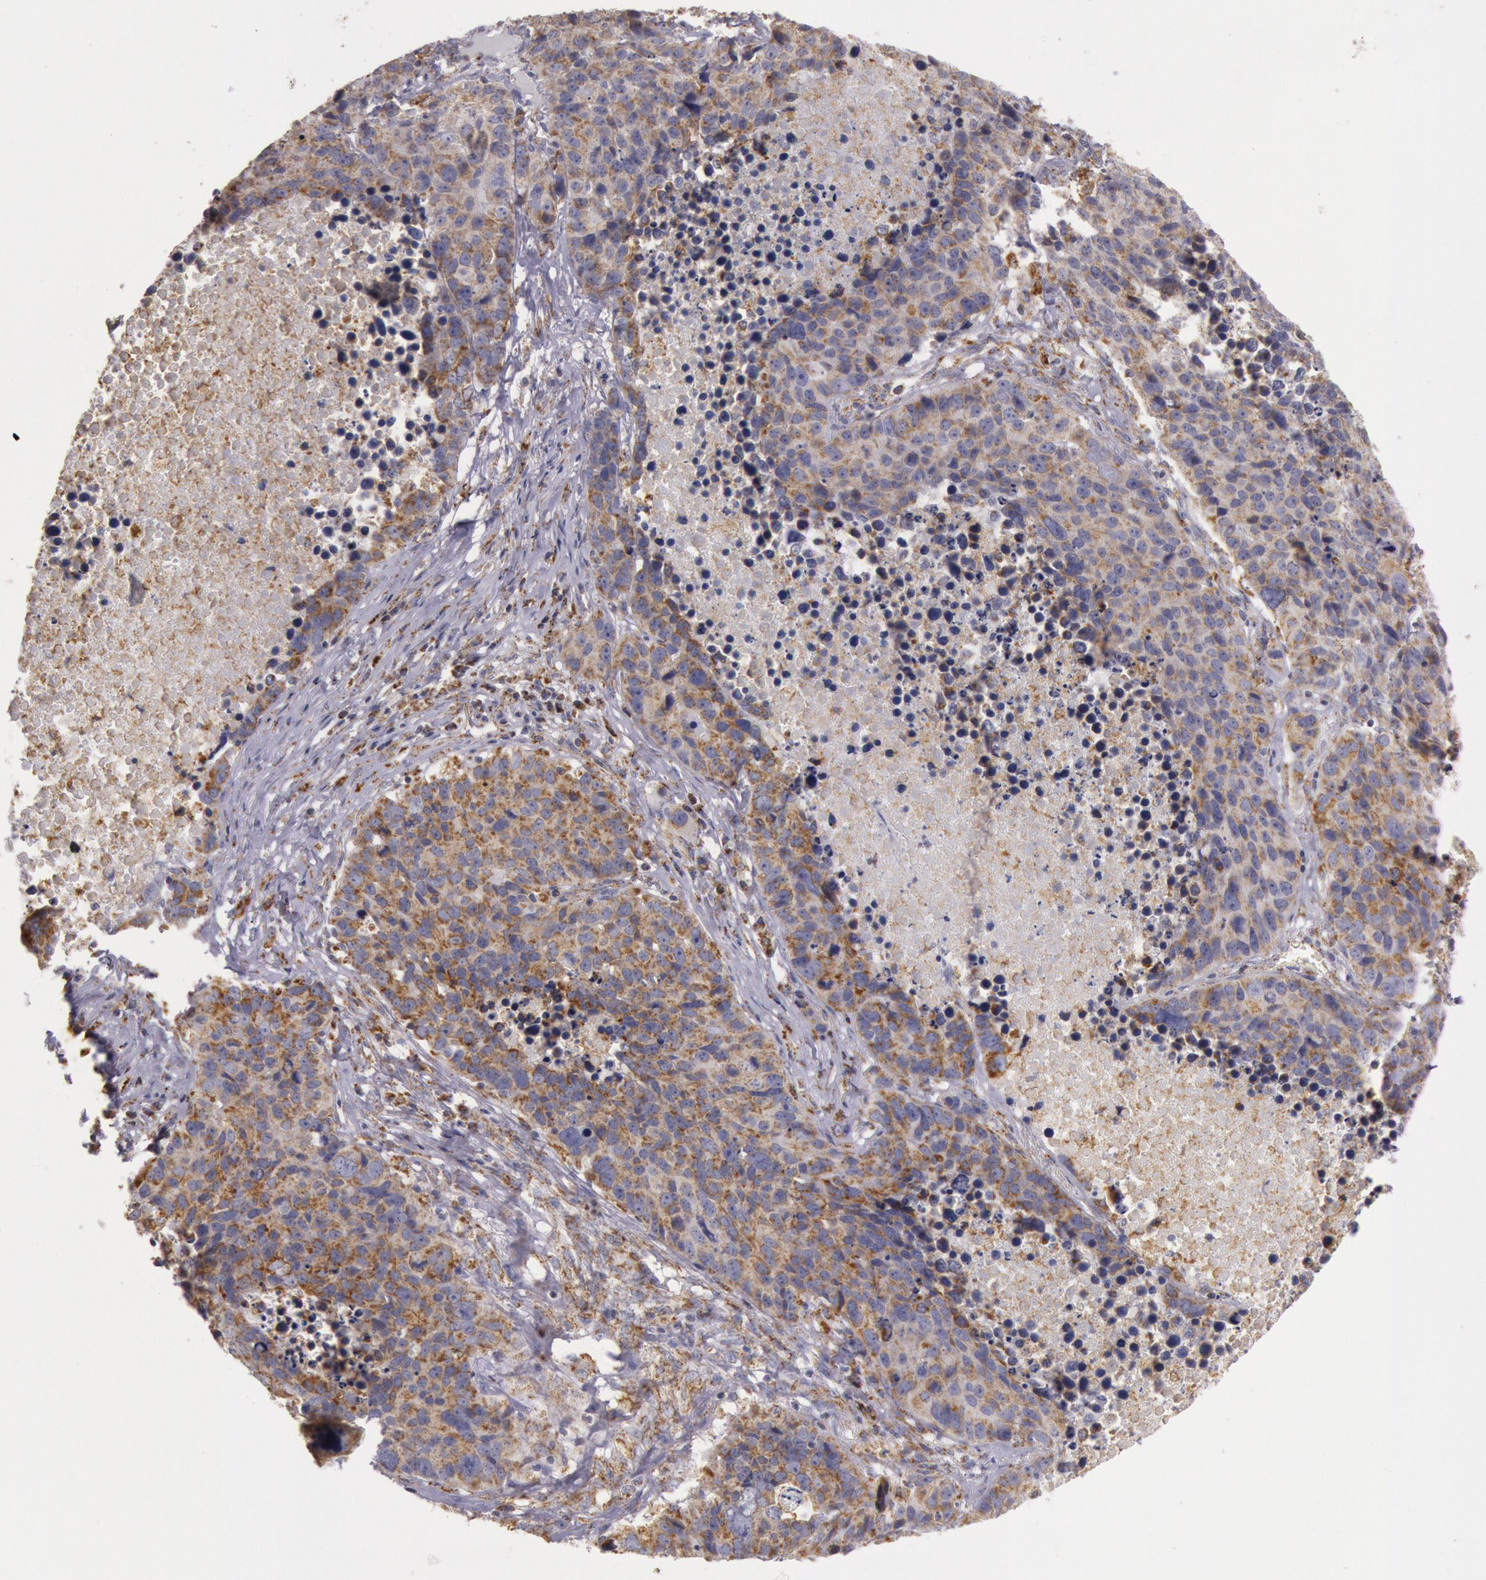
{"staining": {"intensity": "weak", "quantity": "25%-75%", "location": "cytoplasmic/membranous"}, "tissue": "lung cancer", "cell_type": "Tumor cells", "image_type": "cancer", "snomed": [{"axis": "morphology", "description": "Carcinoid, malignant, NOS"}, {"axis": "topography", "description": "Lung"}], "caption": "Protein expression analysis of lung cancer reveals weak cytoplasmic/membranous positivity in about 25%-75% of tumor cells.", "gene": "CYC1", "patient": {"sex": "male", "age": 60}}